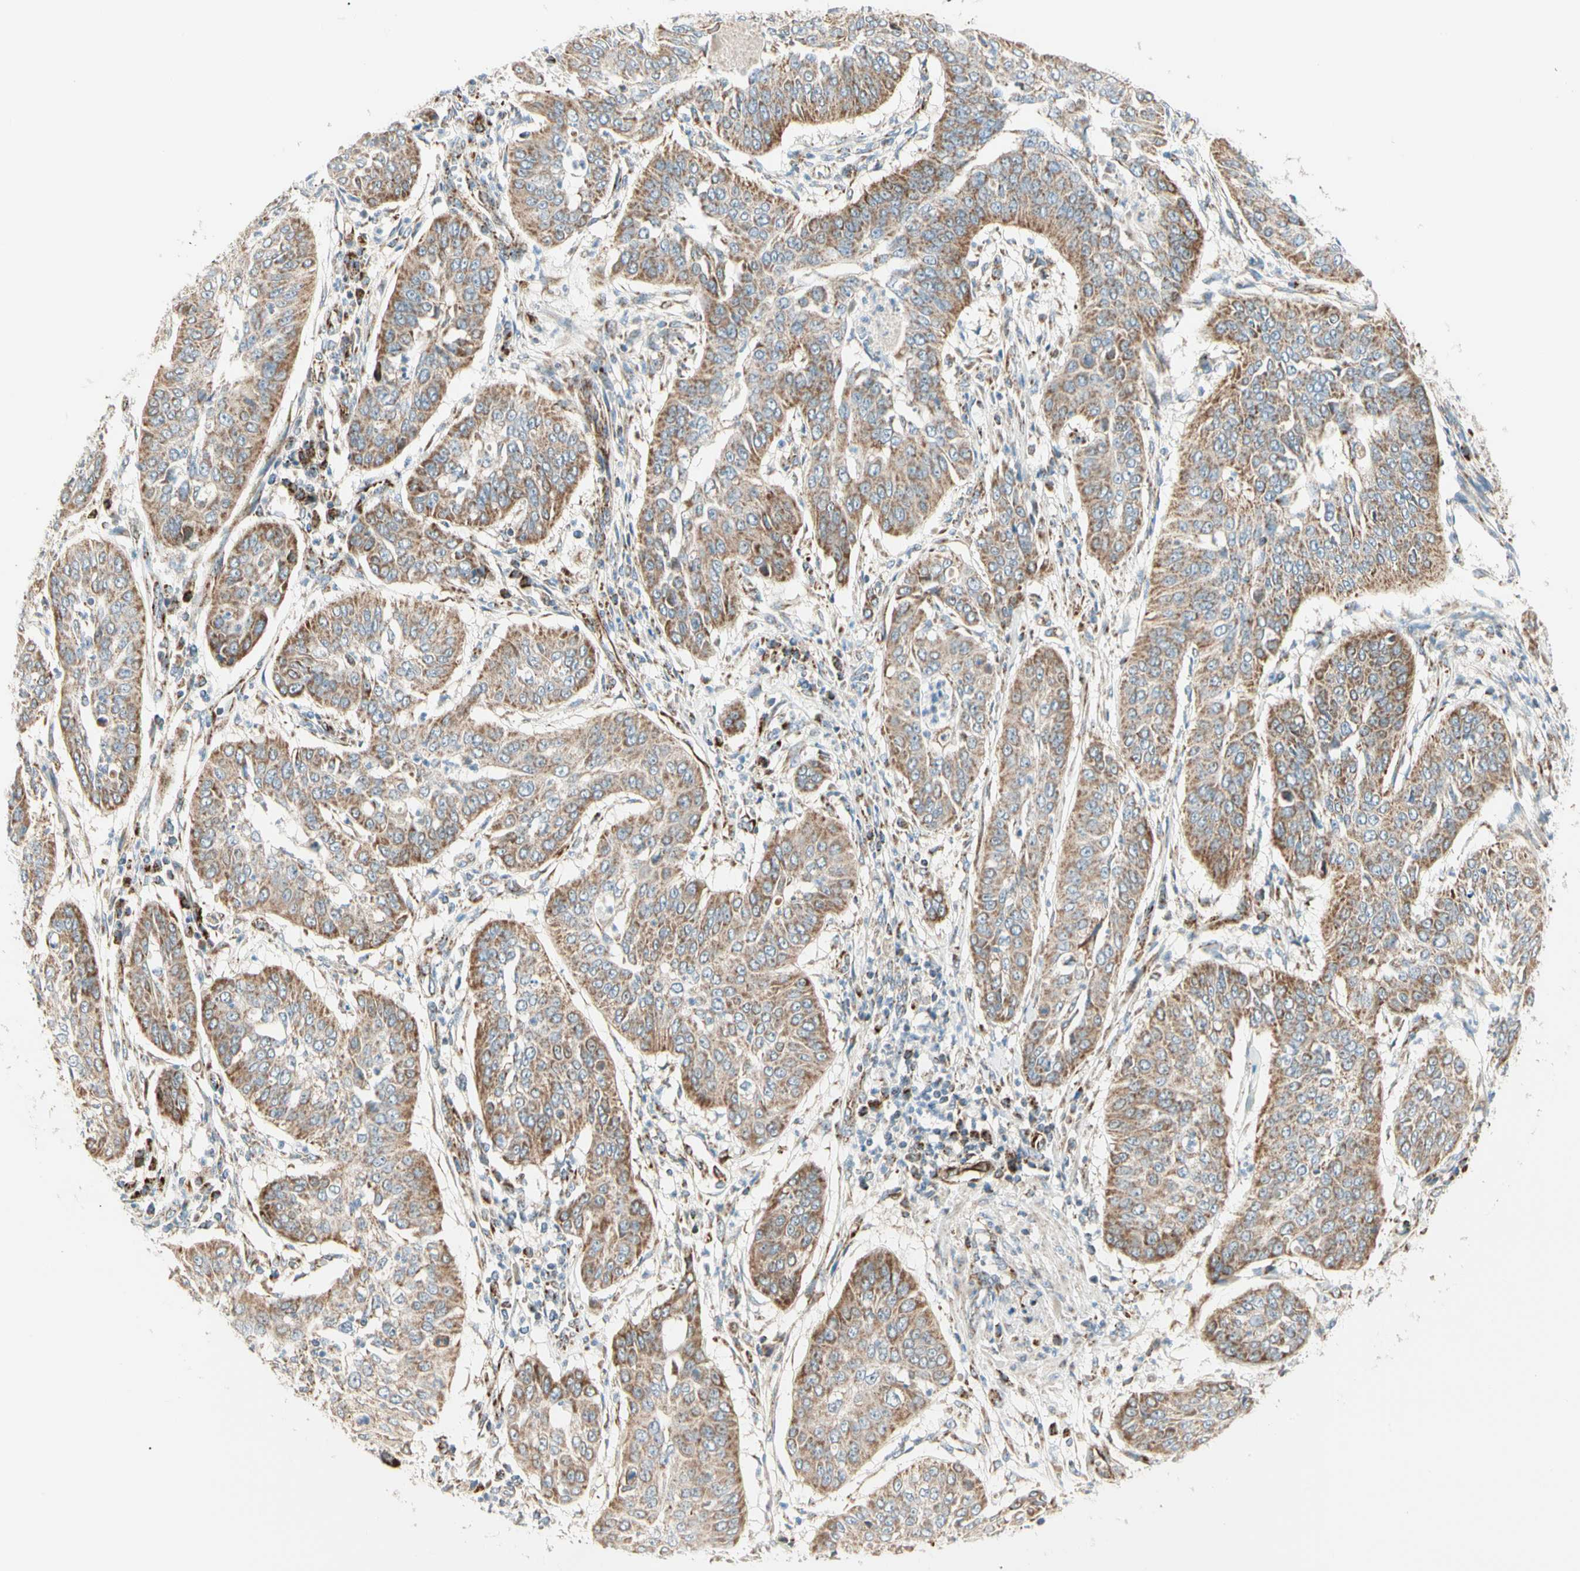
{"staining": {"intensity": "moderate", "quantity": ">75%", "location": "cytoplasmic/membranous"}, "tissue": "cervical cancer", "cell_type": "Tumor cells", "image_type": "cancer", "snomed": [{"axis": "morphology", "description": "Normal tissue, NOS"}, {"axis": "morphology", "description": "Squamous cell carcinoma, NOS"}, {"axis": "topography", "description": "Cervix"}], "caption": "Immunohistochemical staining of squamous cell carcinoma (cervical) shows medium levels of moderate cytoplasmic/membranous protein staining in approximately >75% of tumor cells. (DAB (3,3'-diaminobenzidine) IHC with brightfield microscopy, high magnification).", "gene": "TBC1D10A", "patient": {"sex": "female", "age": 39}}